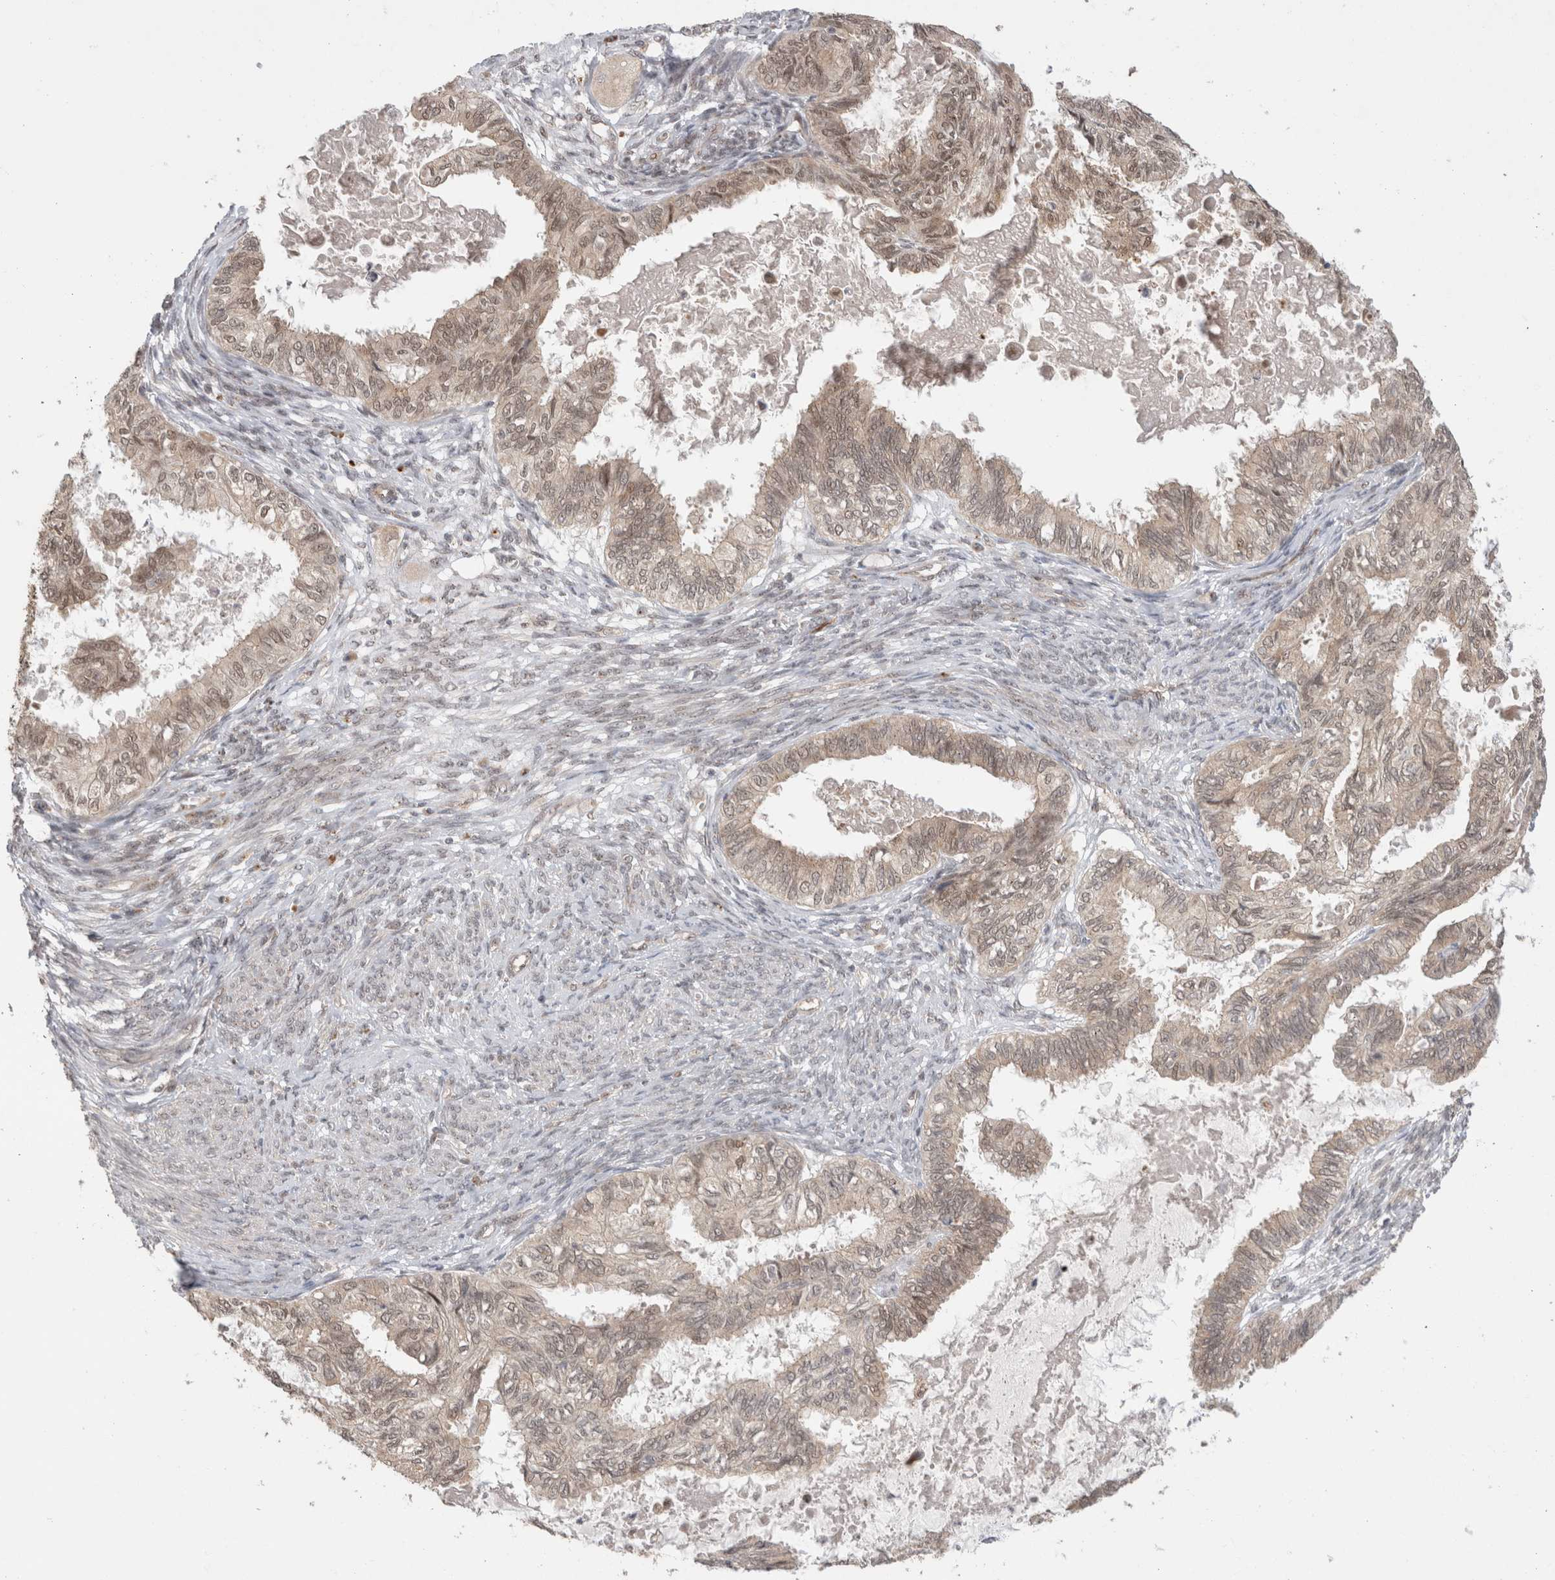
{"staining": {"intensity": "weak", "quantity": "25%-75%", "location": "cytoplasmic/membranous,nuclear"}, "tissue": "cervical cancer", "cell_type": "Tumor cells", "image_type": "cancer", "snomed": [{"axis": "morphology", "description": "Normal tissue, NOS"}, {"axis": "morphology", "description": "Adenocarcinoma, NOS"}, {"axis": "topography", "description": "Cervix"}, {"axis": "topography", "description": "Endometrium"}], "caption": "Cervical cancer (adenocarcinoma) tissue demonstrates weak cytoplasmic/membranous and nuclear staining in approximately 25%-75% of tumor cells", "gene": "SLC29A1", "patient": {"sex": "female", "age": 86}}